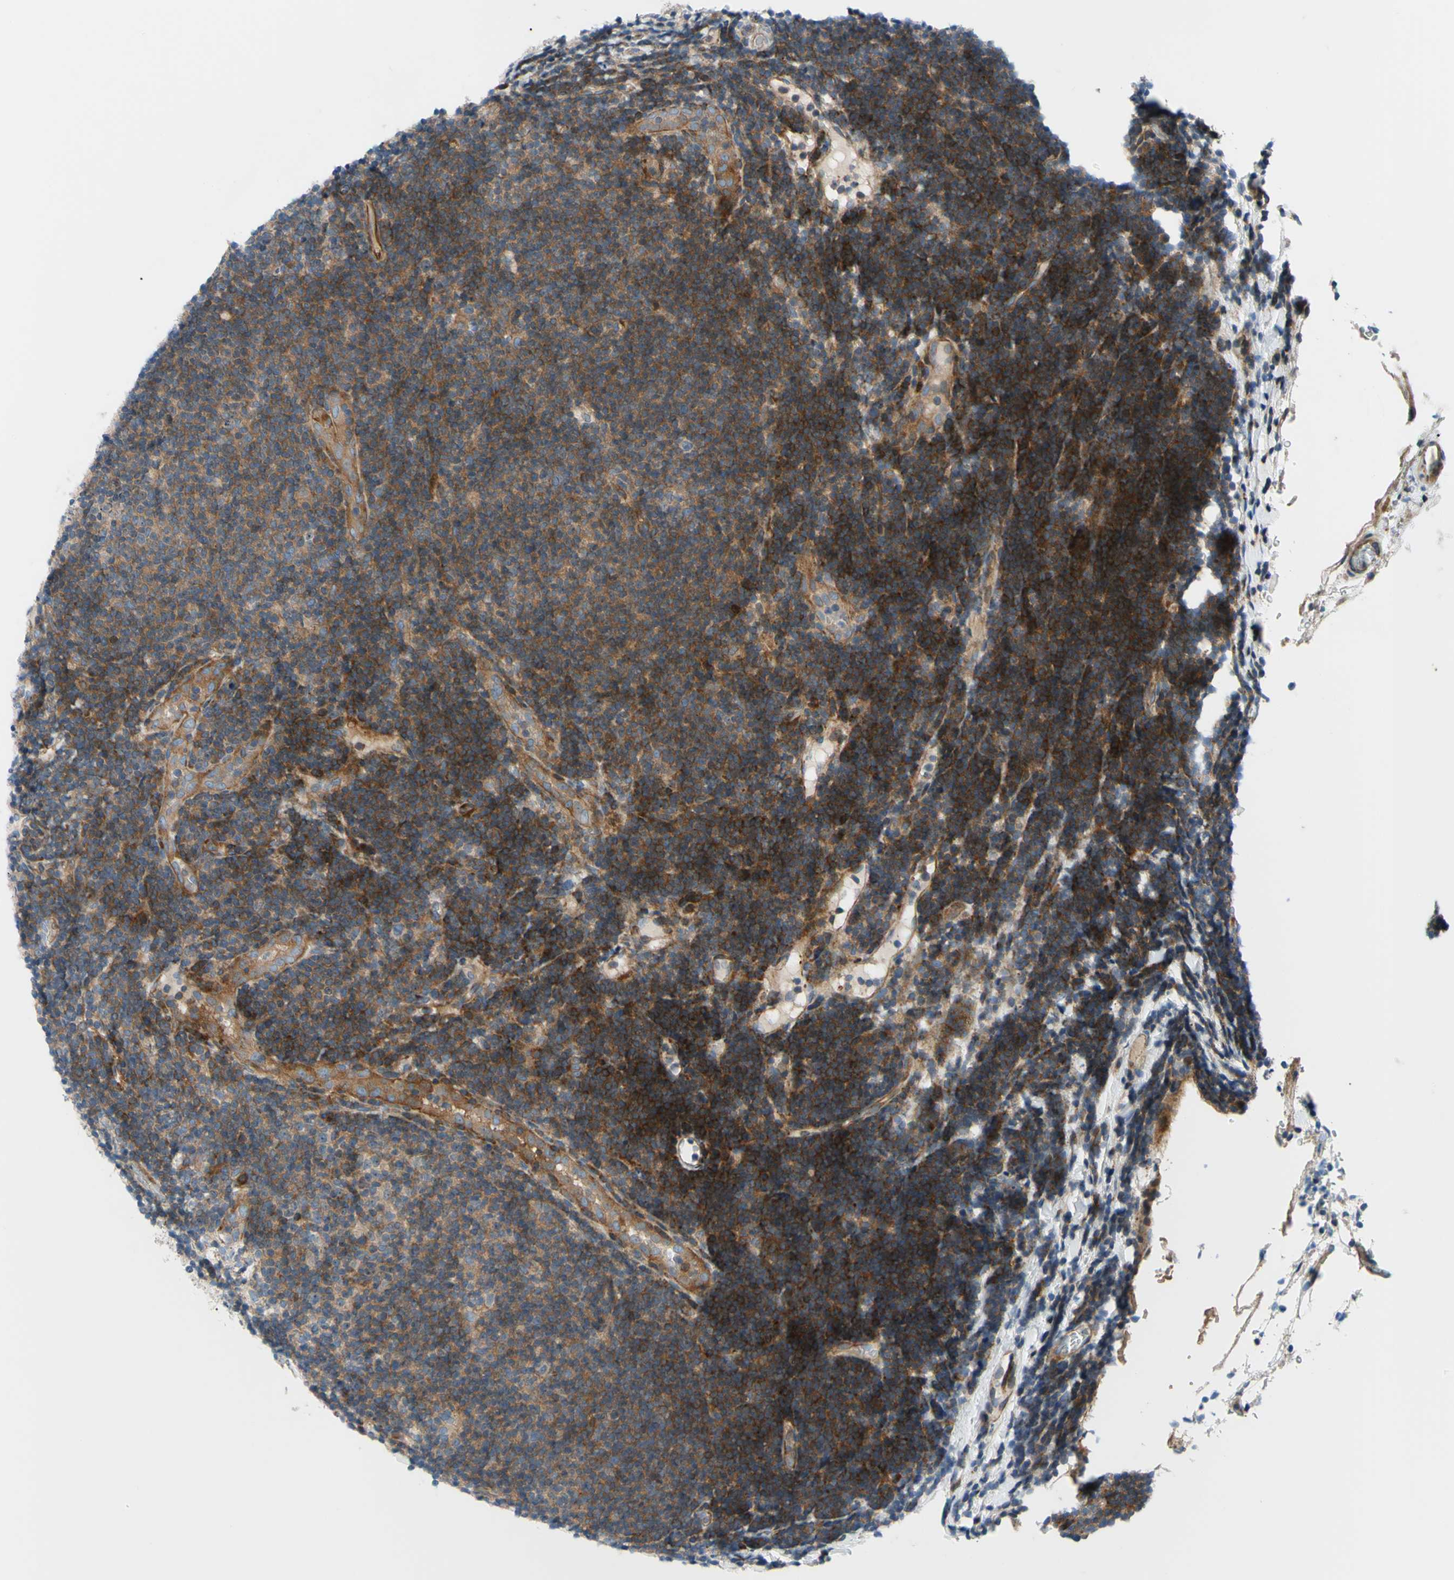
{"staining": {"intensity": "strong", "quantity": ">75%", "location": "cytoplasmic/membranous"}, "tissue": "lymphoma", "cell_type": "Tumor cells", "image_type": "cancer", "snomed": [{"axis": "morphology", "description": "Malignant lymphoma, non-Hodgkin's type, Low grade"}, {"axis": "topography", "description": "Lymph node"}], "caption": "Human lymphoma stained with a brown dye exhibits strong cytoplasmic/membranous positive staining in approximately >75% of tumor cells.", "gene": "PAK2", "patient": {"sex": "male", "age": 83}}